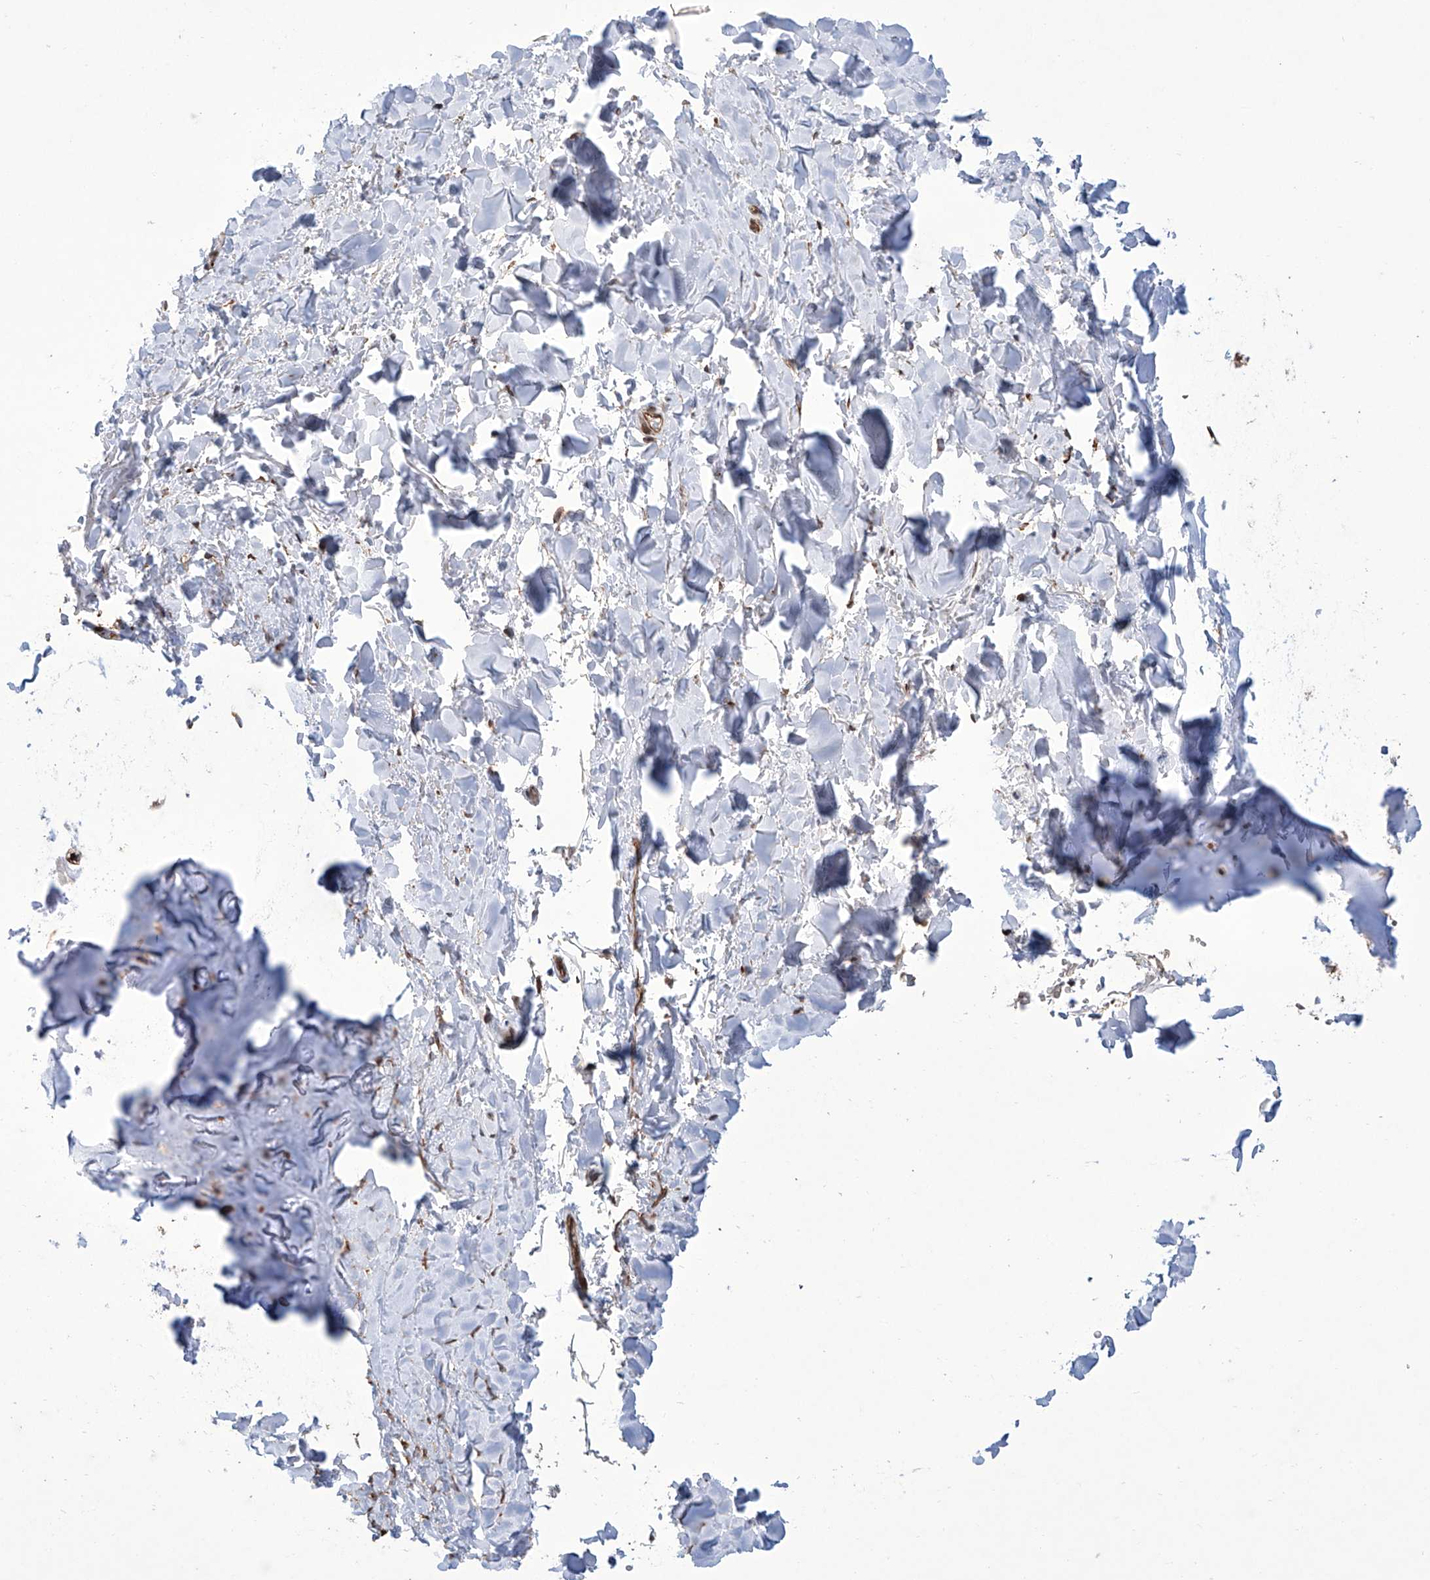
{"staining": {"intensity": "moderate", "quantity": ">75%", "location": "cytoplasmic/membranous"}, "tissue": "adipose tissue", "cell_type": "Adipocytes", "image_type": "normal", "snomed": [{"axis": "morphology", "description": "Normal tissue, NOS"}, {"axis": "topography", "description": "Cartilage tissue"}], "caption": "Protein expression analysis of normal human adipose tissue reveals moderate cytoplasmic/membranous expression in about >75% of adipocytes. (Stains: DAB in brown, nuclei in blue, Microscopy: brightfield microscopy at high magnification).", "gene": "APAF1", "patient": {"sex": "female", "age": 63}}